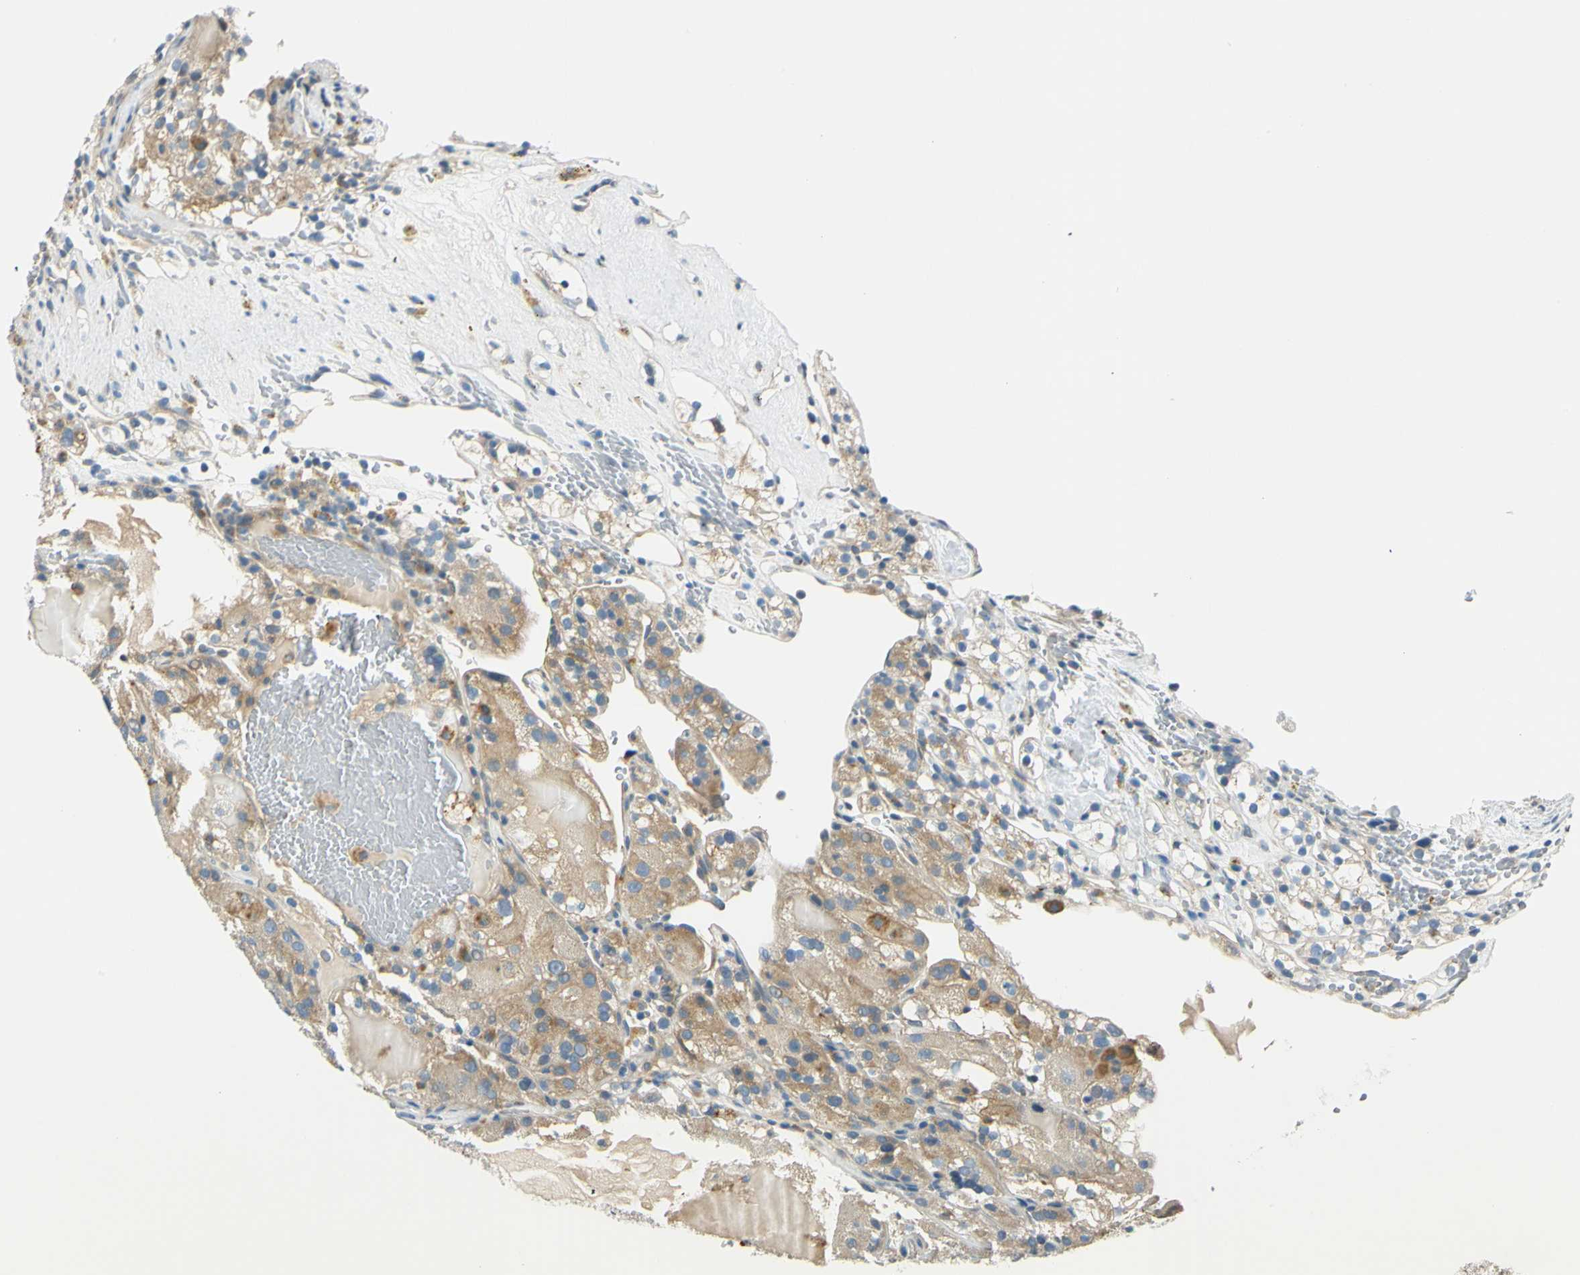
{"staining": {"intensity": "moderate", "quantity": ">75%", "location": "cytoplasmic/membranous"}, "tissue": "renal cancer", "cell_type": "Tumor cells", "image_type": "cancer", "snomed": [{"axis": "morphology", "description": "Normal tissue, NOS"}, {"axis": "morphology", "description": "Adenocarcinoma, NOS"}, {"axis": "topography", "description": "Kidney"}], "caption": "Immunohistochemical staining of renal cancer (adenocarcinoma) displays medium levels of moderate cytoplasmic/membranous expression in about >75% of tumor cells. (DAB IHC, brown staining for protein, blue staining for nuclei).", "gene": "LAMA3", "patient": {"sex": "male", "age": 61}}